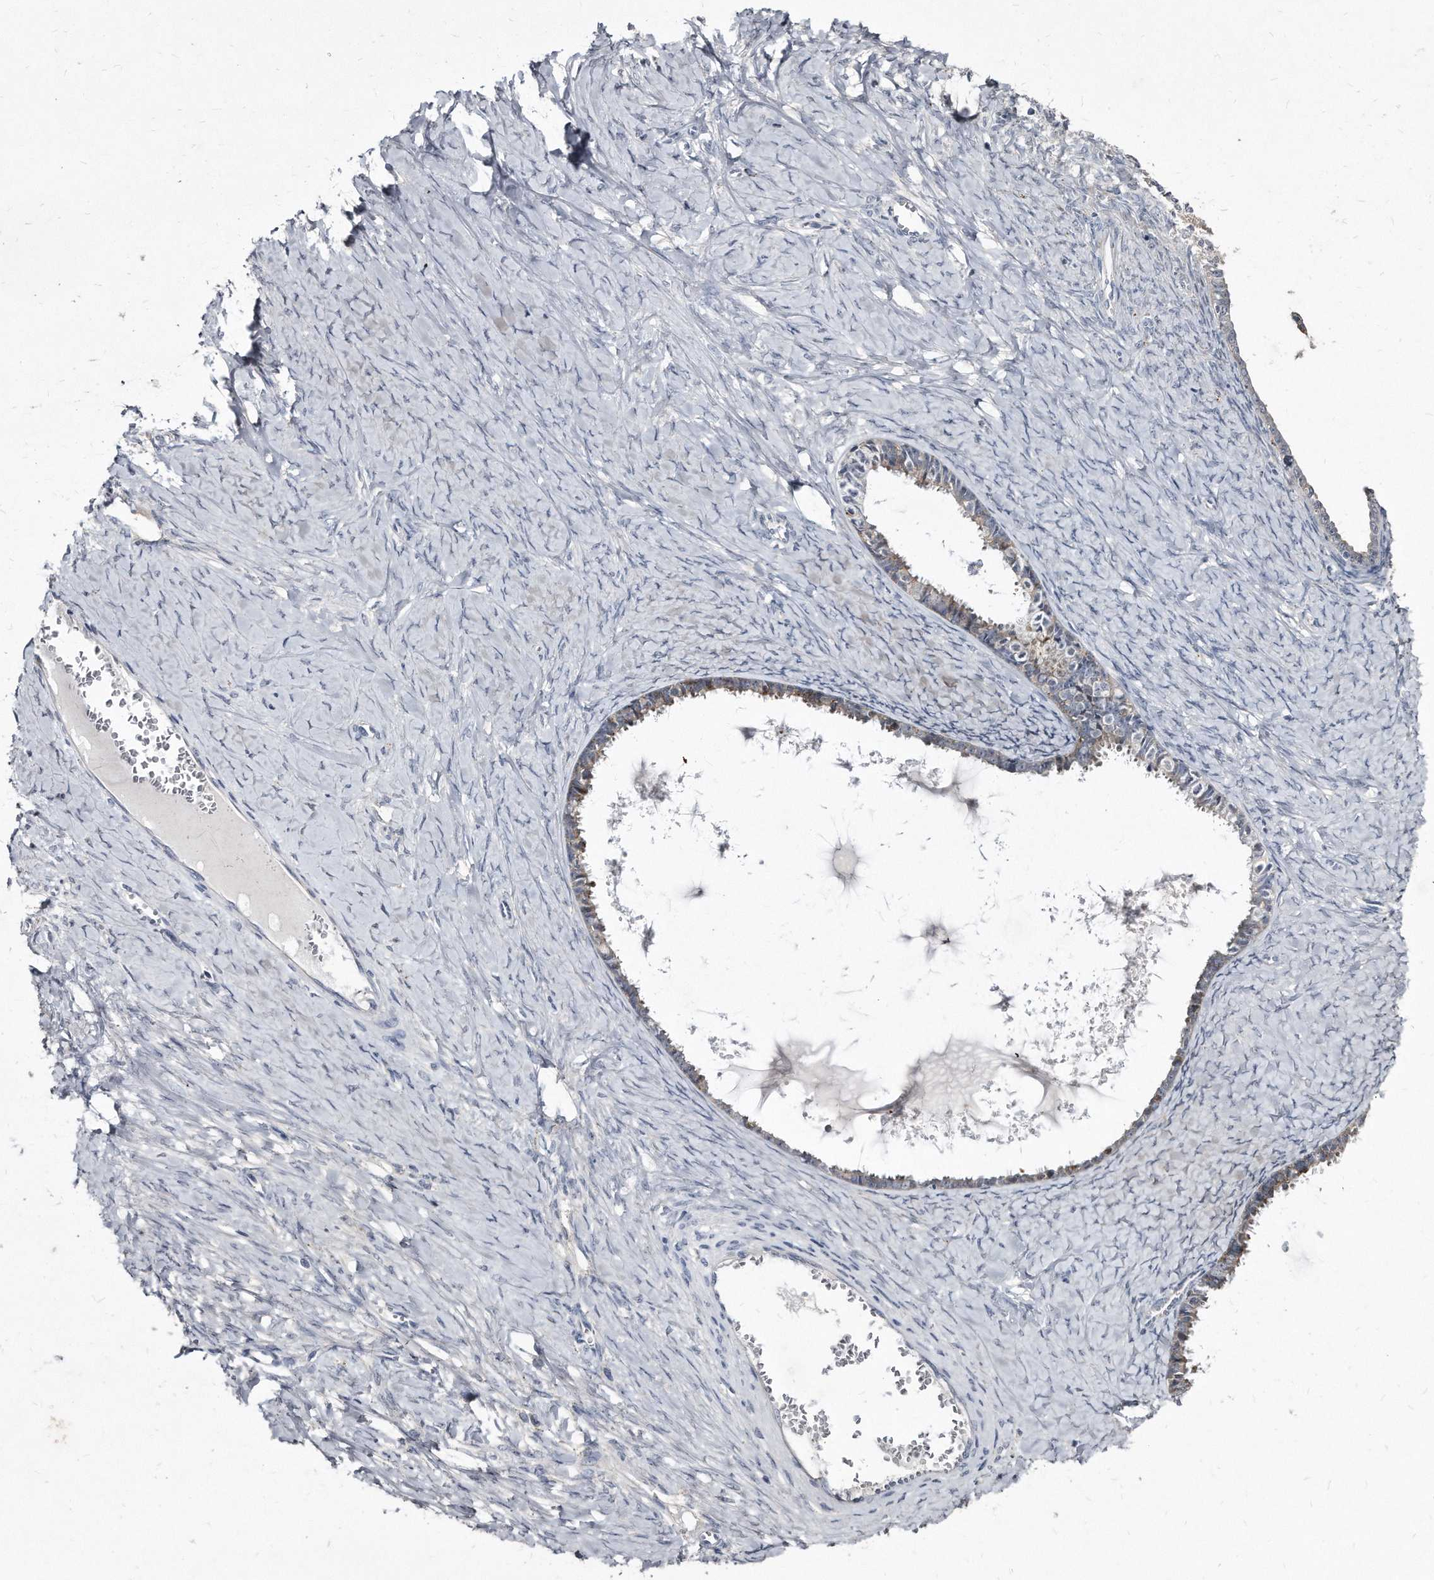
{"staining": {"intensity": "weak", "quantity": "<25%", "location": "cytoplasmic/membranous"}, "tissue": "ovarian cancer", "cell_type": "Tumor cells", "image_type": "cancer", "snomed": [{"axis": "morphology", "description": "Cystadenocarcinoma, serous, NOS"}, {"axis": "topography", "description": "Ovary"}], "caption": "This is an immunohistochemistry (IHC) histopathology image of serous cystadenocarcinoma (ovarian). There is no staining in tumor cells.", "gene": "KLHDC3", "patient": {"sex": "female", "age": 79}}